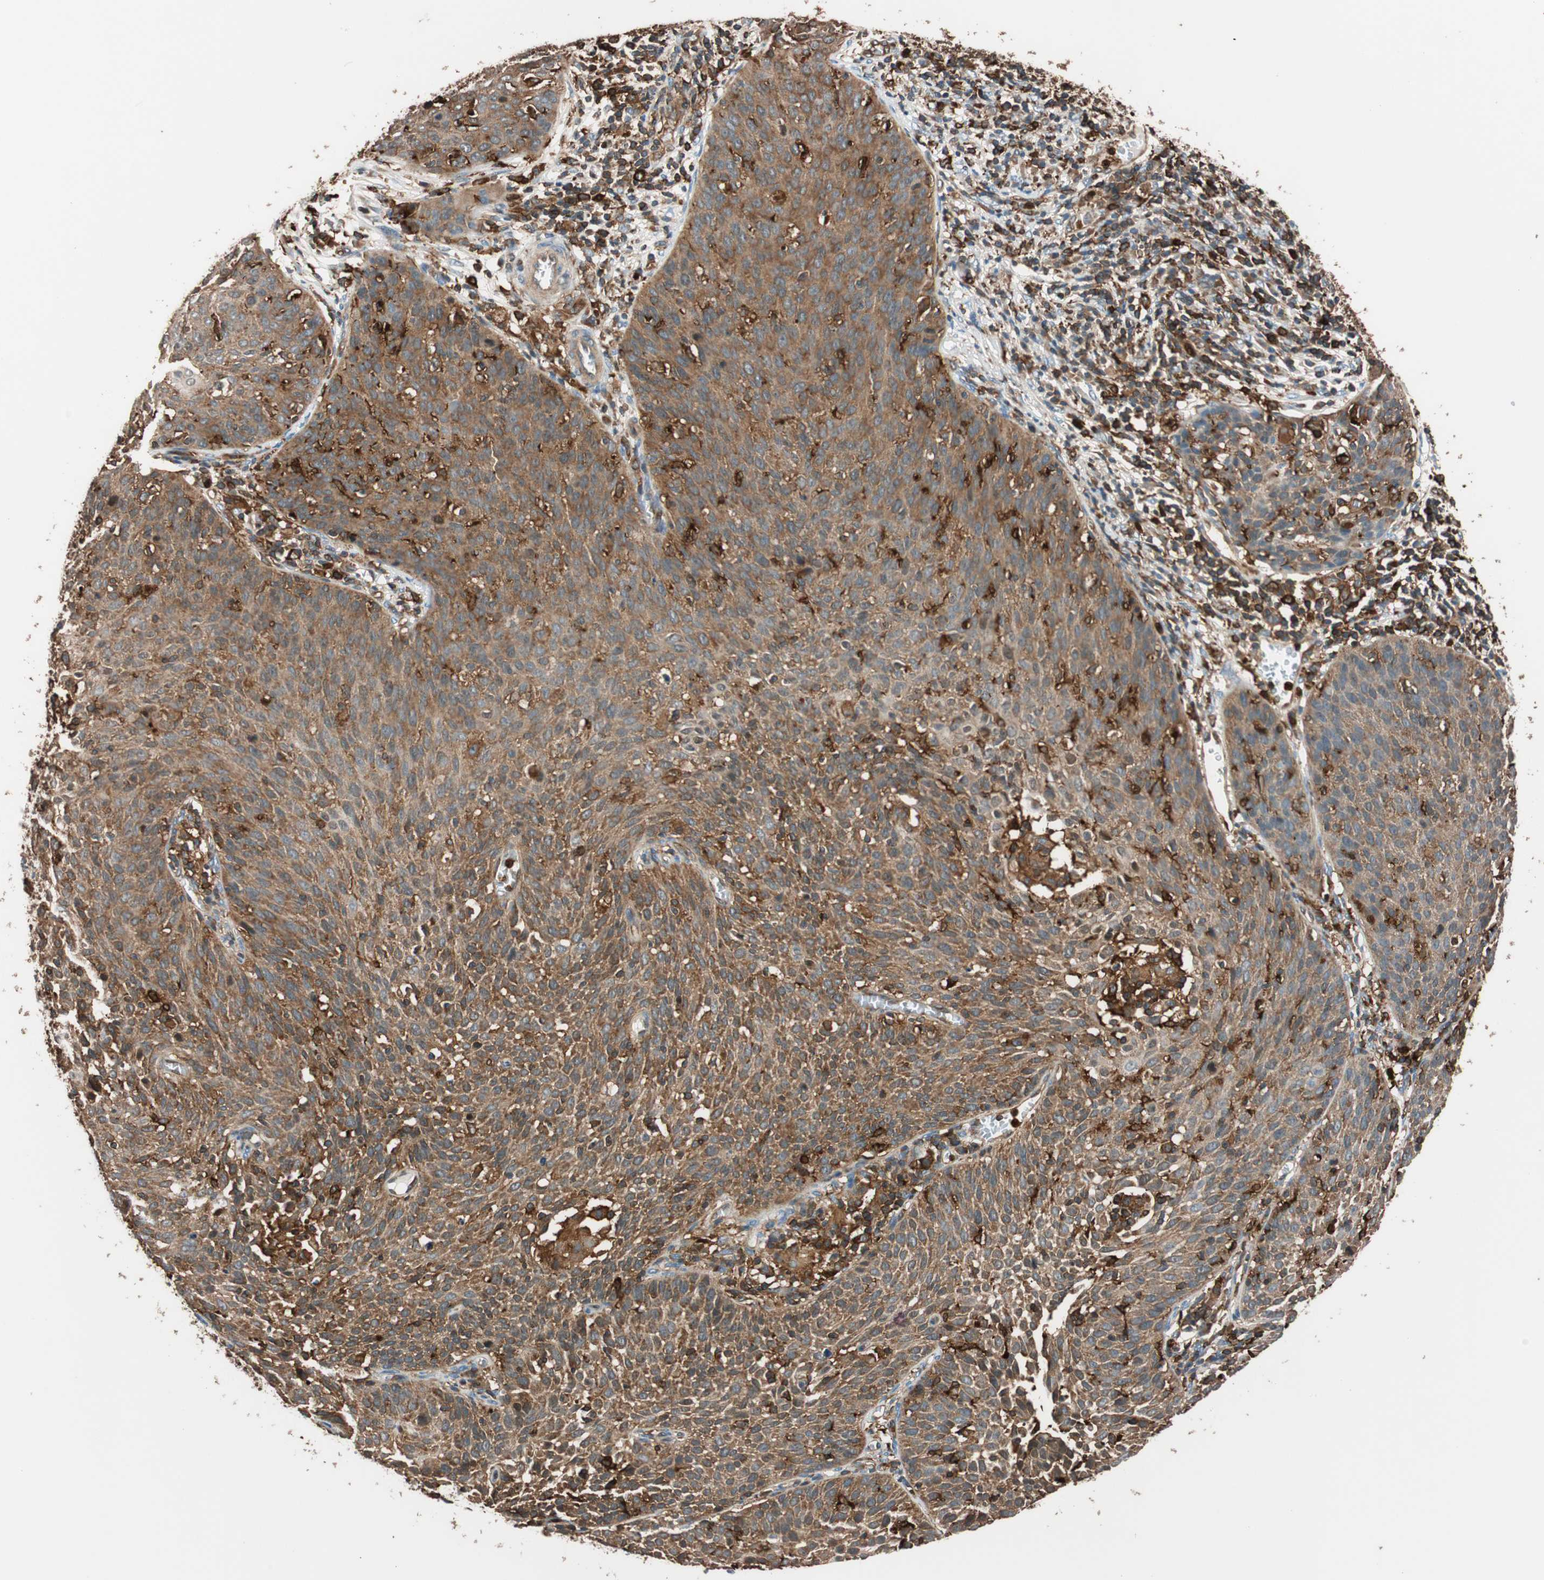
{"staining": {"intensity": "moderate", "quantity": ">75%", "location": "cytoplasmic/membranous"}, "tissue": "cervical cancer", "cell_type": "Tumor cells", "image_type": "cancer", "snomed": [{"axis": "morphology", "description": "Squamous cell carcinoma, NOS"}, {"axis": "topography", "description": "Cervix"}], "caption": "Immunohistochemistry image of neoplastic tissue: human squamous cell carcinoma (cervical) stained using immunohistochemistry displays medium levels of moderate protein expression localized specifically in the cytoplasmic/membranous of tumor cells, appearing as a cytoplasmic/membranous brown color.", "gene": "VASP", "patient": {"sex": "female", "age": 38}}